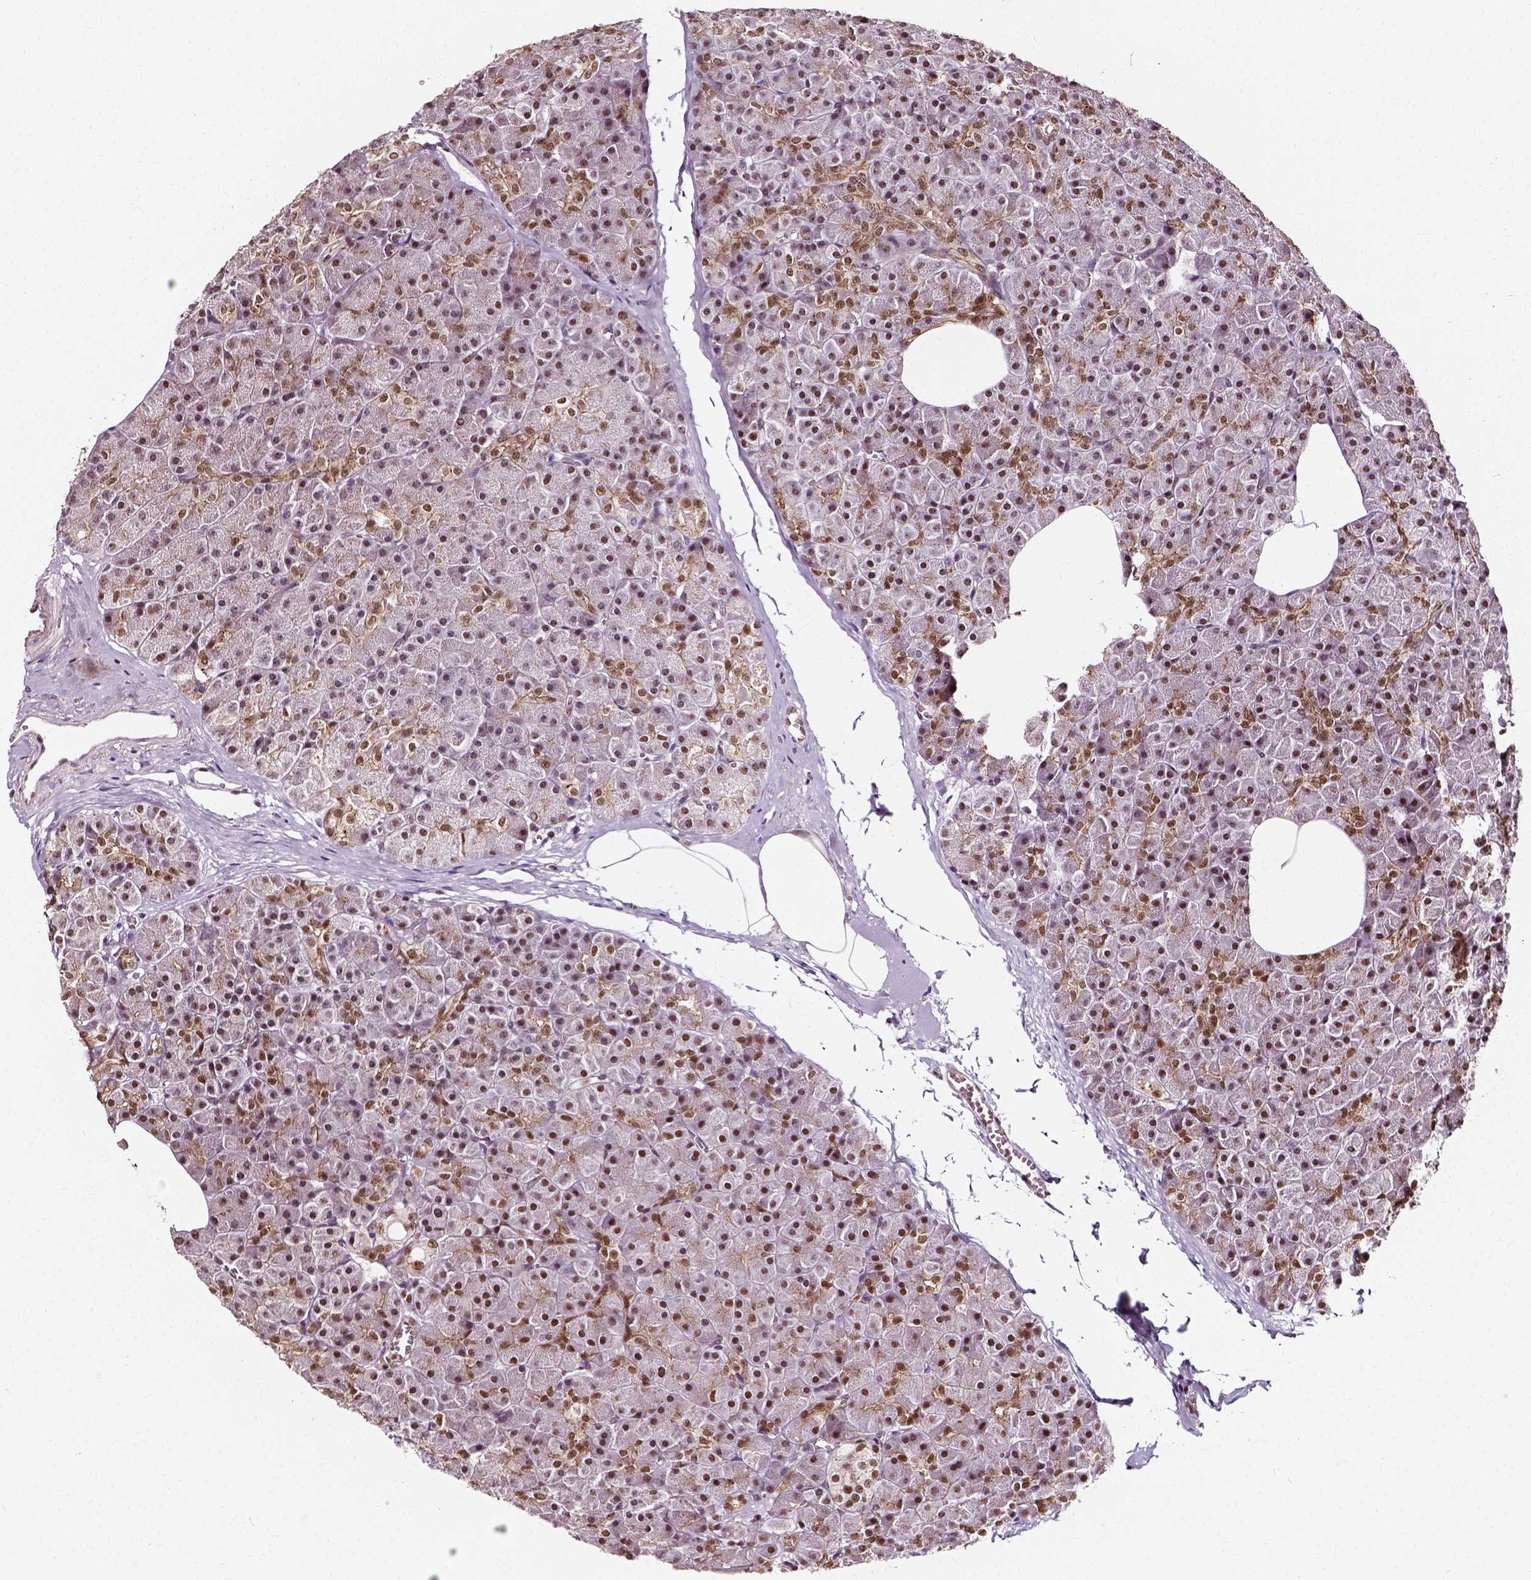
{"staining": {"intensity": "moderate", "quantity": ">75%", "location": "nuclear"}, "tissue": "pancreas", "cell_type": "Exocrine glandular cells", "image_type": "normal", "snomed": [{"axis": "morphology", "description": "Normal tissue, NOS"}, {"axis": "topography", "description": "Pancreas"}], "caption": "This image reveals immunohistochemistry staining of benign human pancreas, with medium moderate nuclear staining in approximately >75% of exocrine glandular cells.", "gene": "NACC1", "patient": {"sex": "female", "age": 45}}